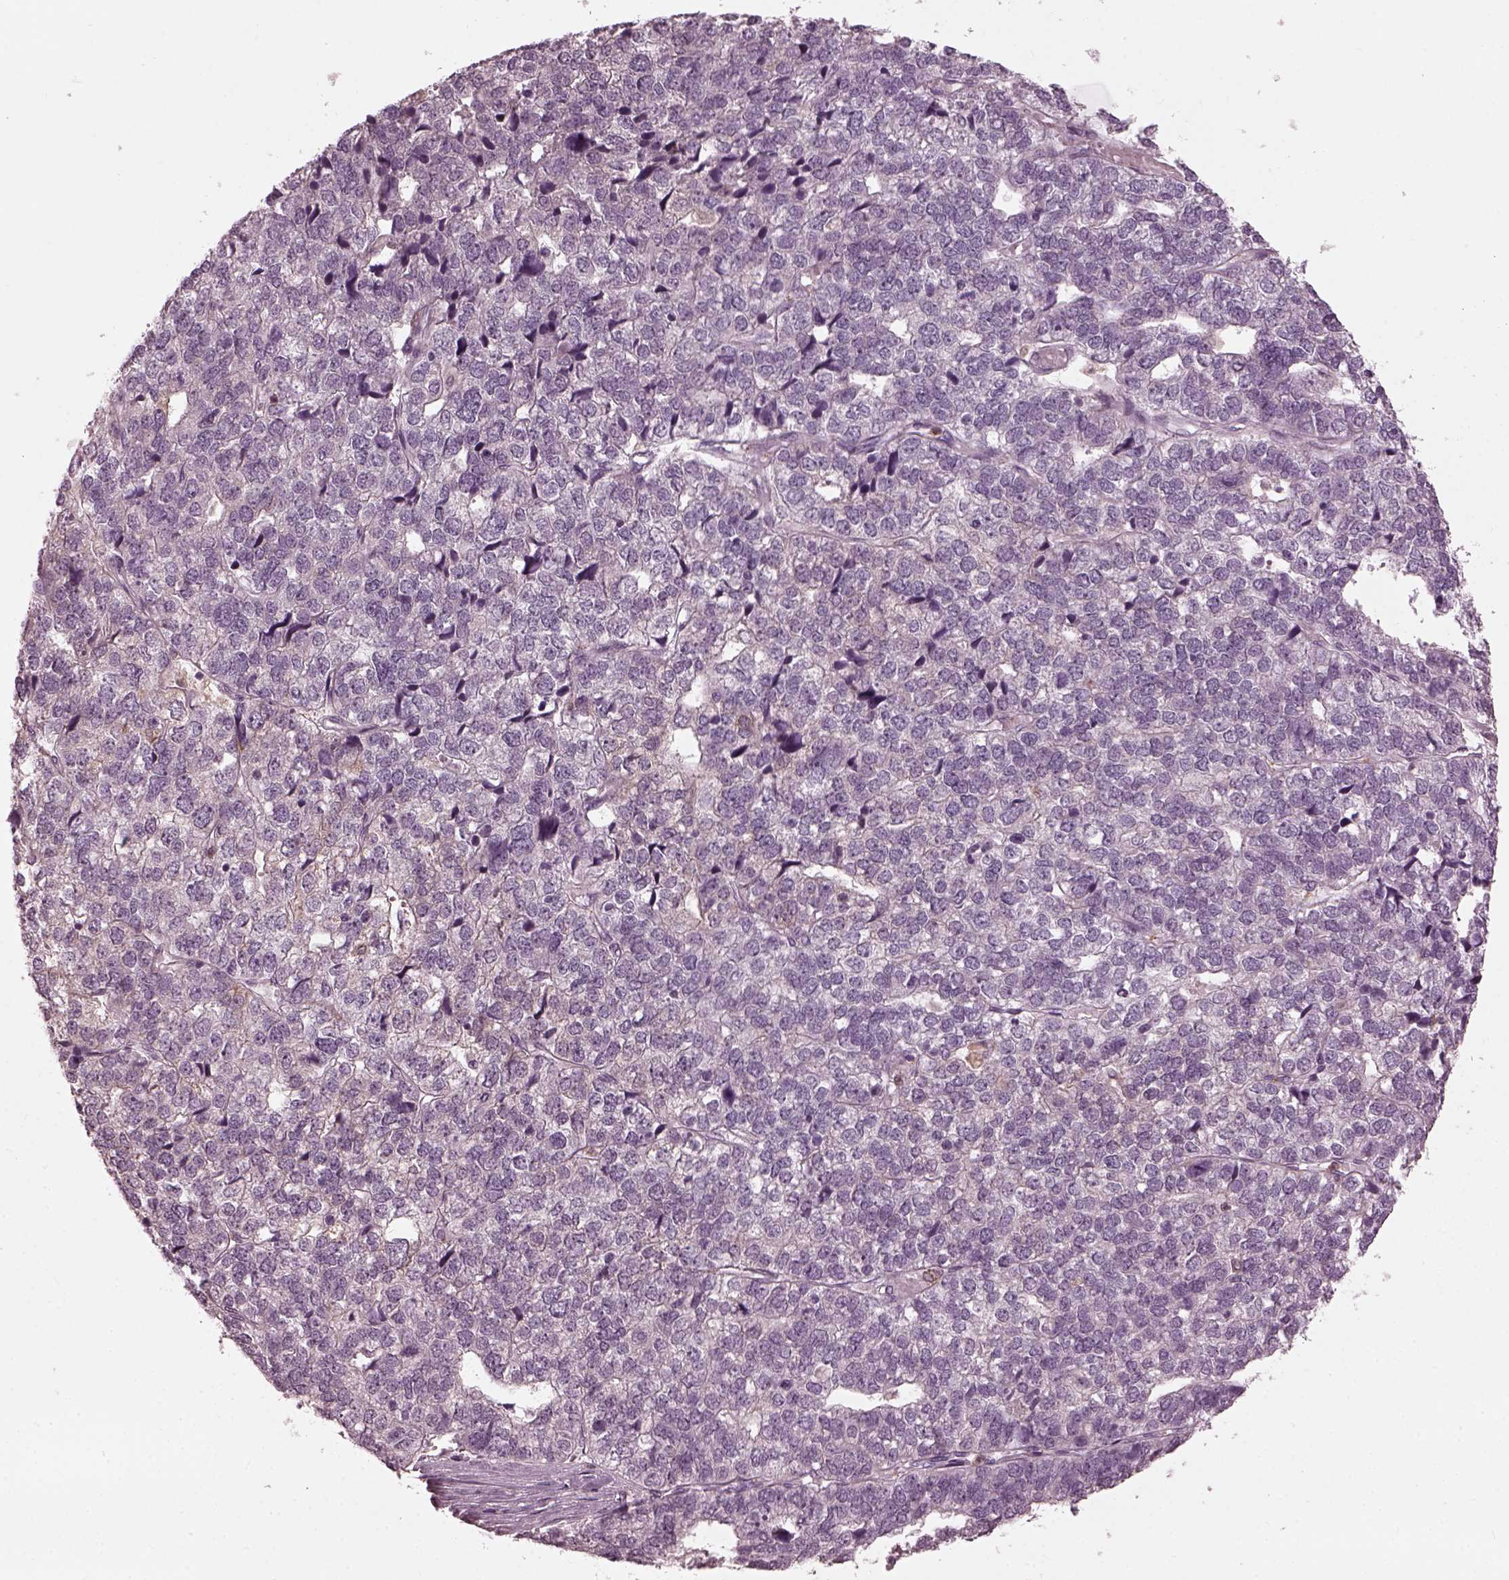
{"staining": {"intensity": "negative", "quantity": "none", "location": "none"}, "tissue": "stomach cancer", "cell_type": "Tumor cells", "image_type": "cancer", "snomed": [{"axis": "morphology", "description": "Adenocarcinoma, NOS"}, {"axis": "topography", "description": "Stomach"}], "caption": "DAB (3,3'-diaminobenzidine) immunohistochemical staining of adenocarcinoma (stomach) exhibits no significant positivity in tumor cells.", "gene": "PSTPIP2", "patient": {"sex": "male", "age": 69}}